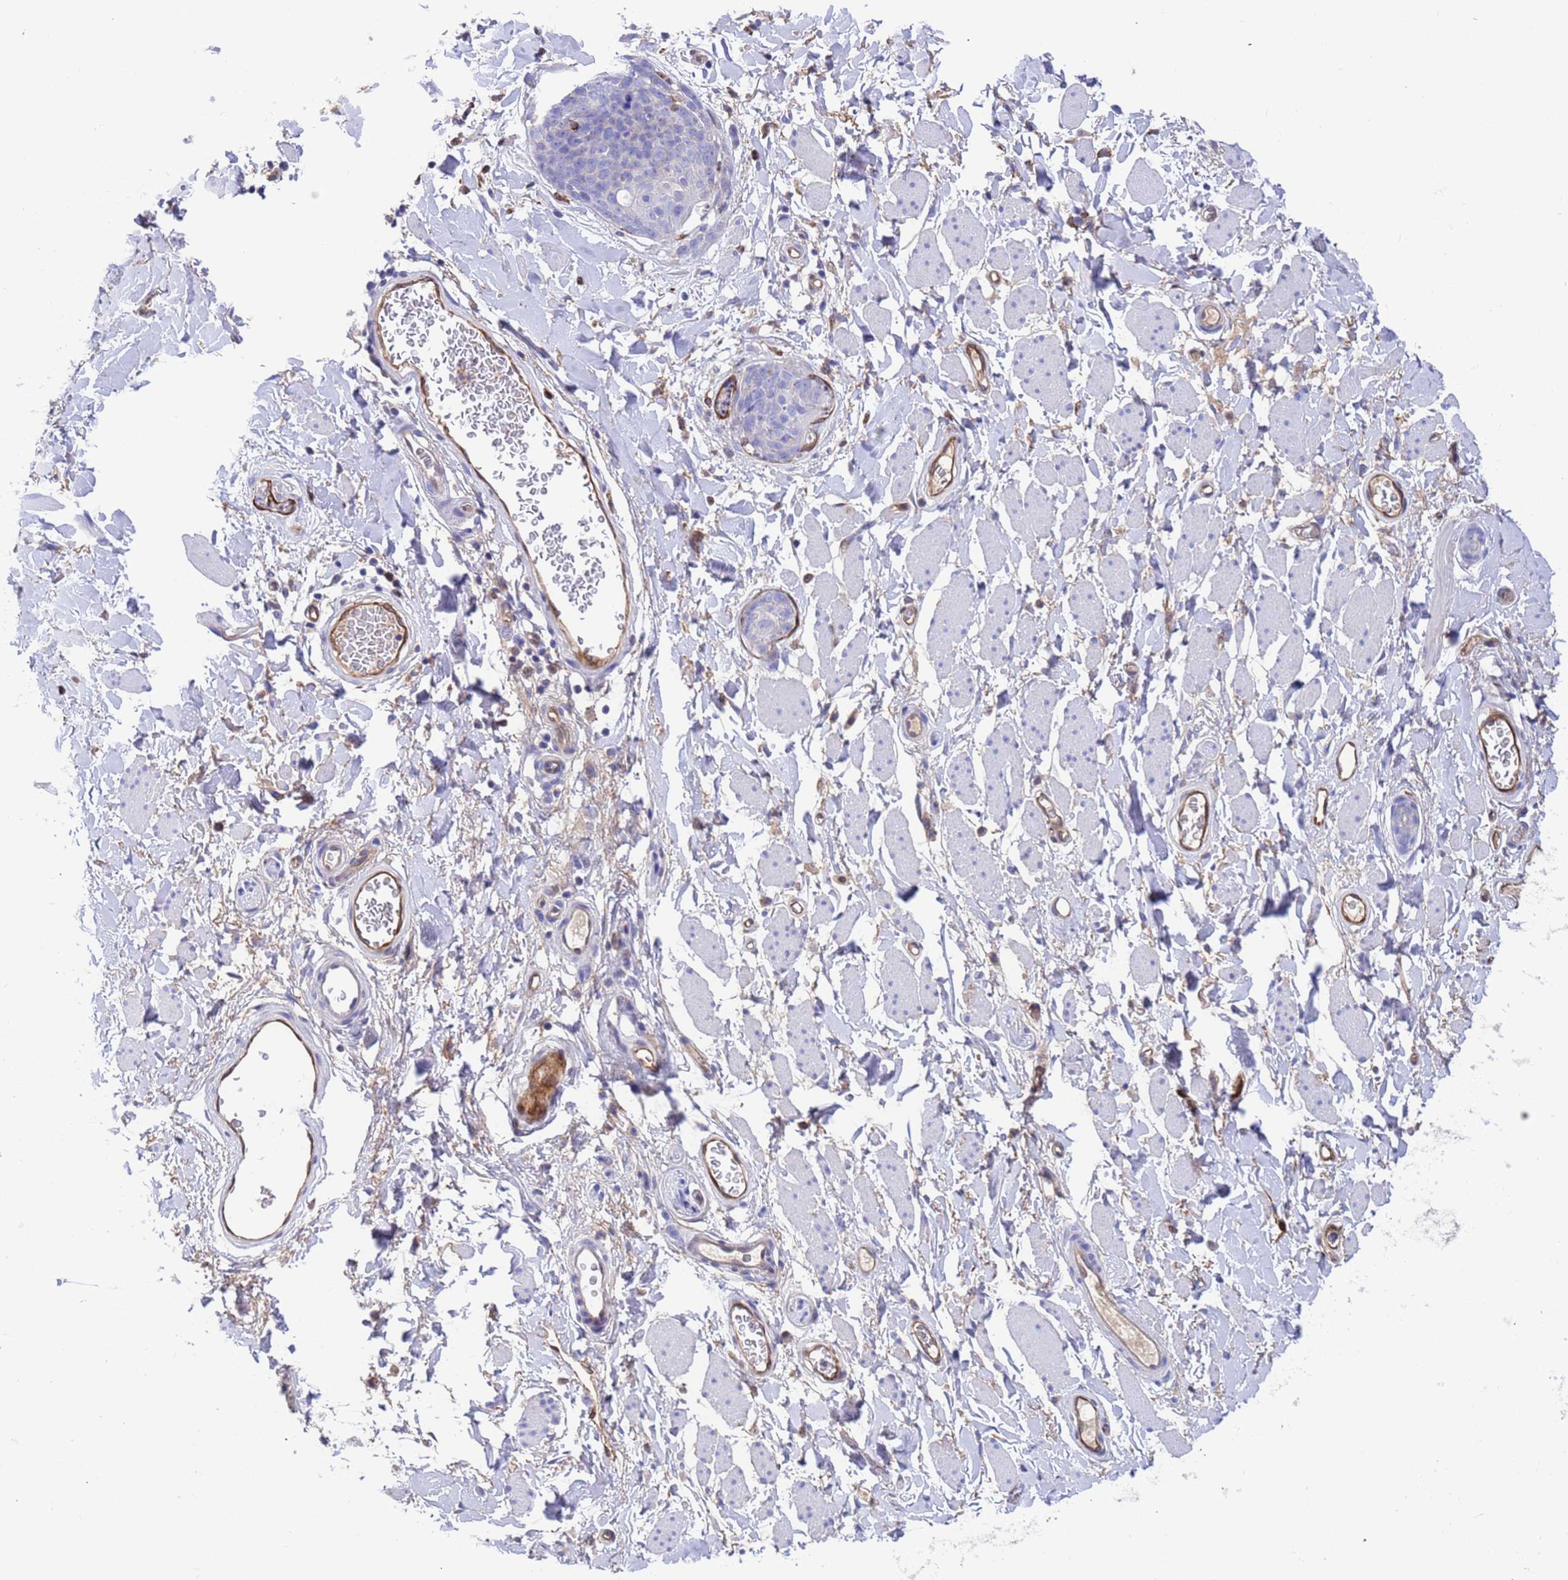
{"staining": {"intensity": "negative", "quantity": "none", "location": "none"}, "tissue": "skin cancer", "cell_type": "Tumor cells", "image_type": "cancer", "snomed": [{"axis": "morphology", "description": "Squamous cell carcinoma, NOS"}, {"axis": "topography", "description": "Skin"}, {"axis": "topography", "description": "Vulva"}], "caption": "Protein analysis of skin cancer (squamous cell carcinoma) reveals no significant expression in tumor cells.", "gene": "FOXRED1", "patient": {"sex": "female", "age": 85}}